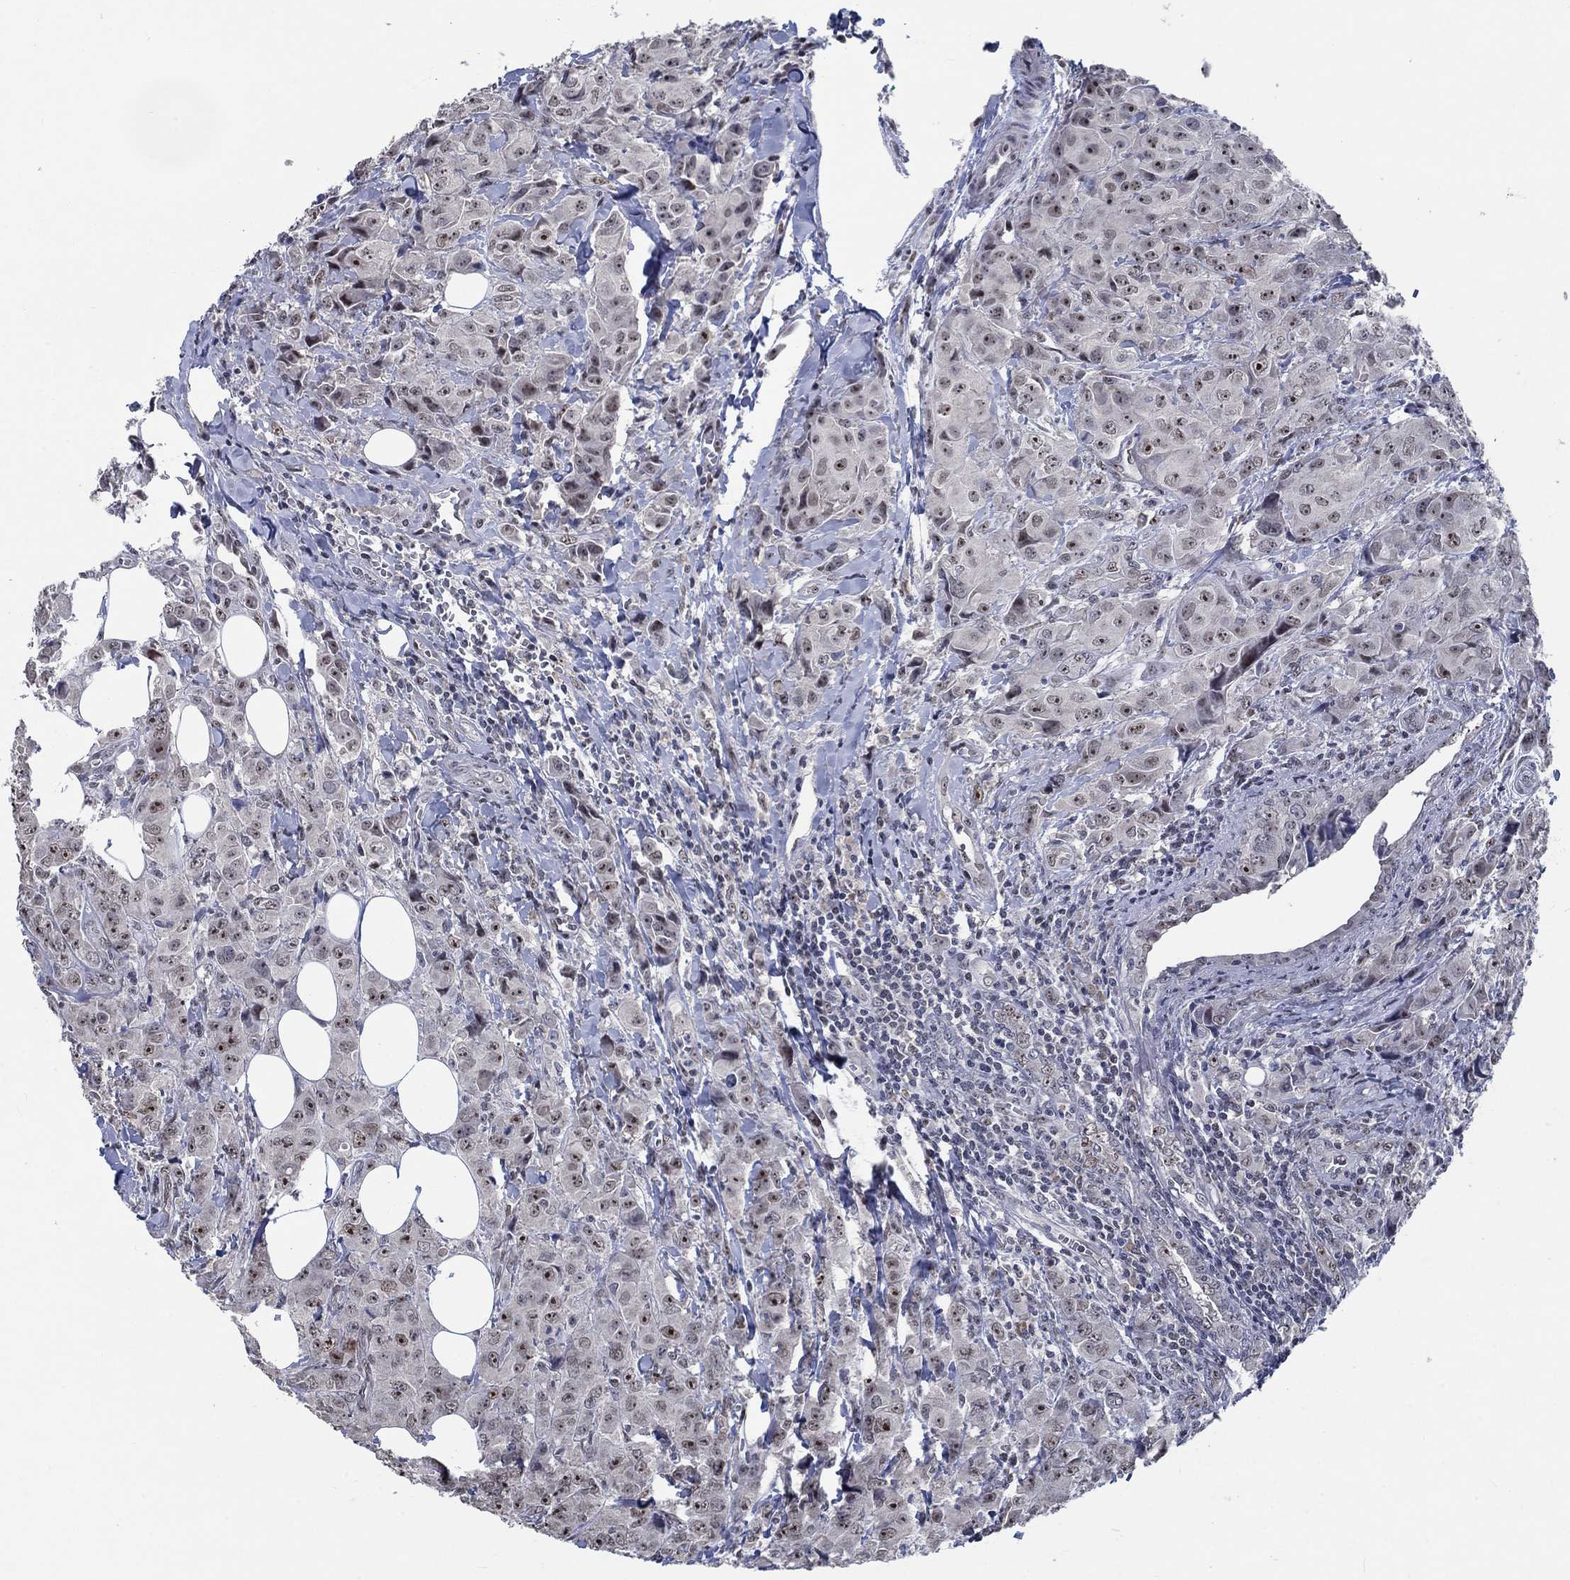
{"staining": {"intensity": "strong", "quantity": "25%-75%", "location": "nuclear"}, "tissue": "breast cancer", "cell_type": "Tumor cells", "image_type": "cancer", "snomed": [{"axis": "morphology", "description": "Duct carcinoma"}, {"axis": "topography", "description": "Breast"}], "caption": "Breast cancer (invasive ductal carcinoma) tissue shows strong nuclear positivity in approximately 25%-75% of tumor cells The protein is stained brown, and the nuclei are stained in blue (DAB IHC with brightfield microscopy, high magnification).", "gene": "HTN1", "patient": {"sex": "female", "age": 43}}